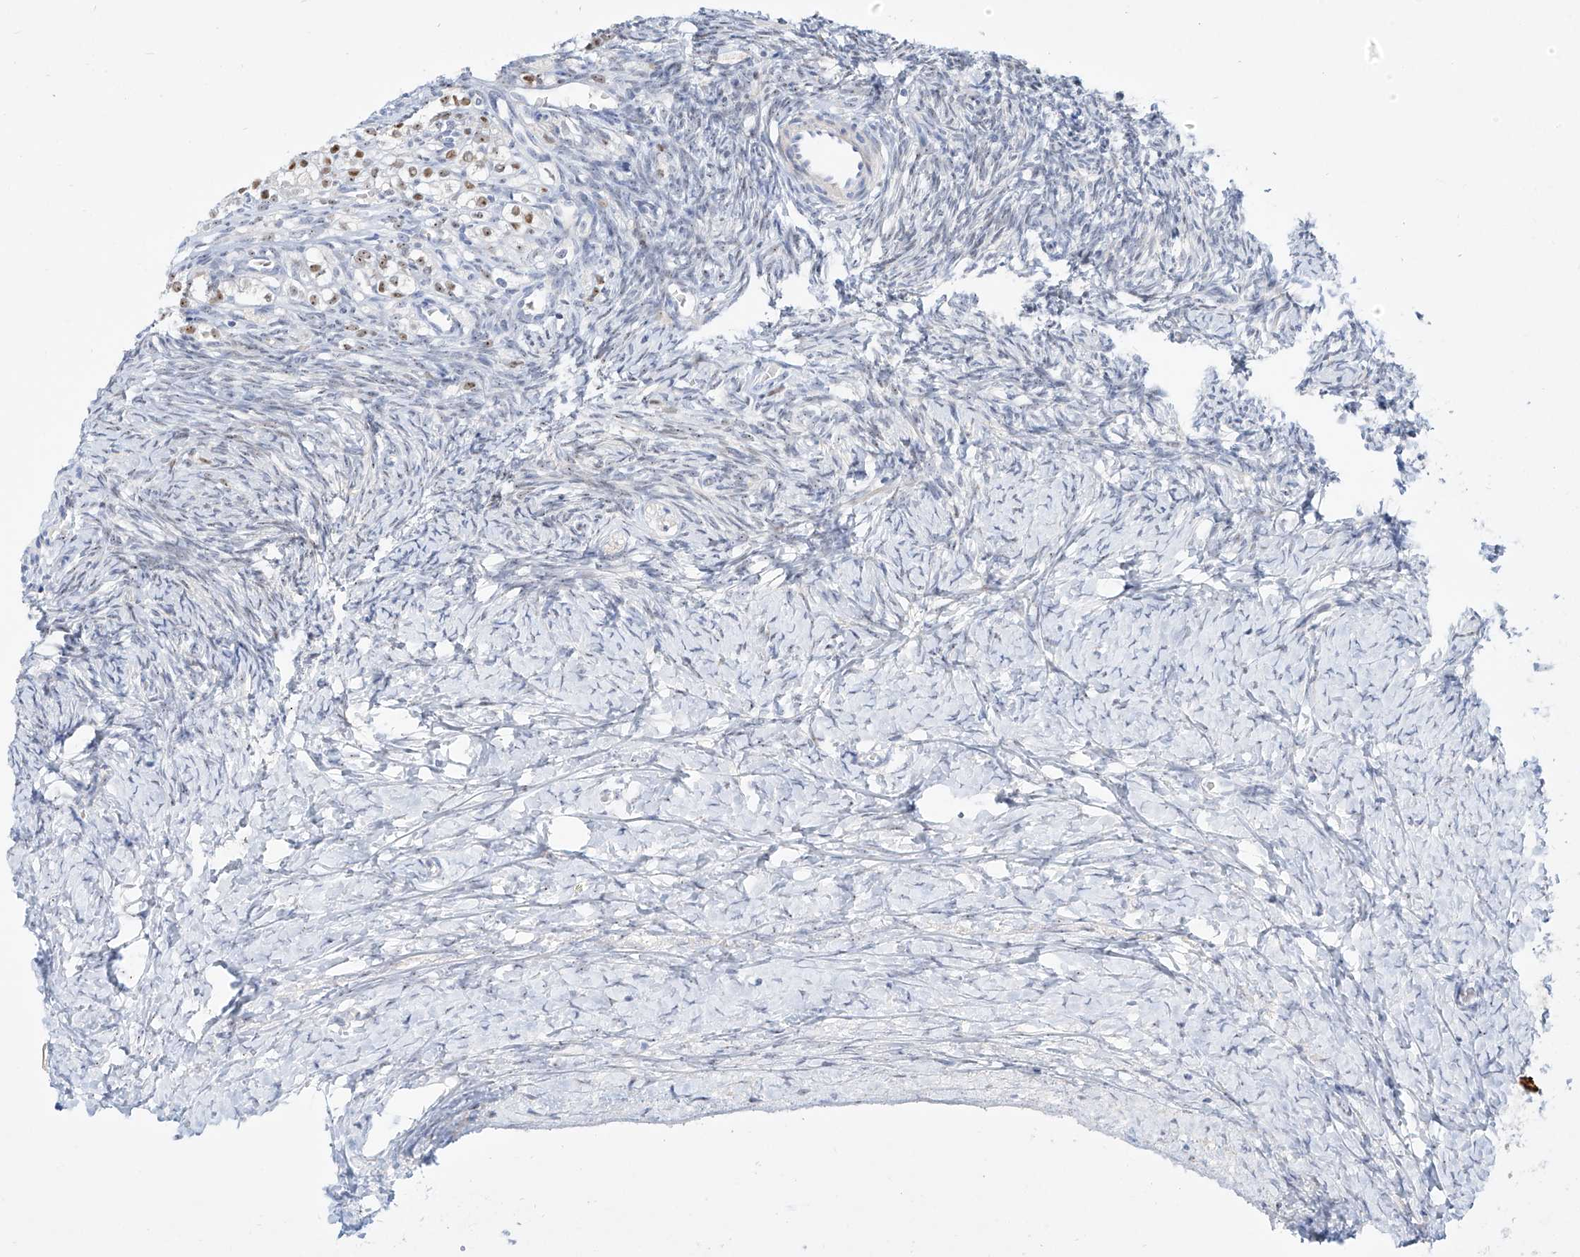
{"staining": {"intensity": "negative", "quantity": "none", "location": "none"}, "tissue": "ovary", "cell_type": "Follicle cells", "image_type": "normal", "snomed": [{"axis": "morphology", "description": "Normal tissue, NOS"}, {"axis": "morphology", "description": "Developmental malformation"}, {"axis": "topography", "description": "Ovary"}], "caption": "The image exhibits no staining of follicle cells in unremarkable ovary. (Stains: DAB (3,3'-diaminobenzidine) immunohistochemistry (IHC) with hematoxylin counter stain, Microscopy: brightfield microscopy at high magnification).", "gene": "SNU13", "patient": {"sex": "female", "age": 39}}